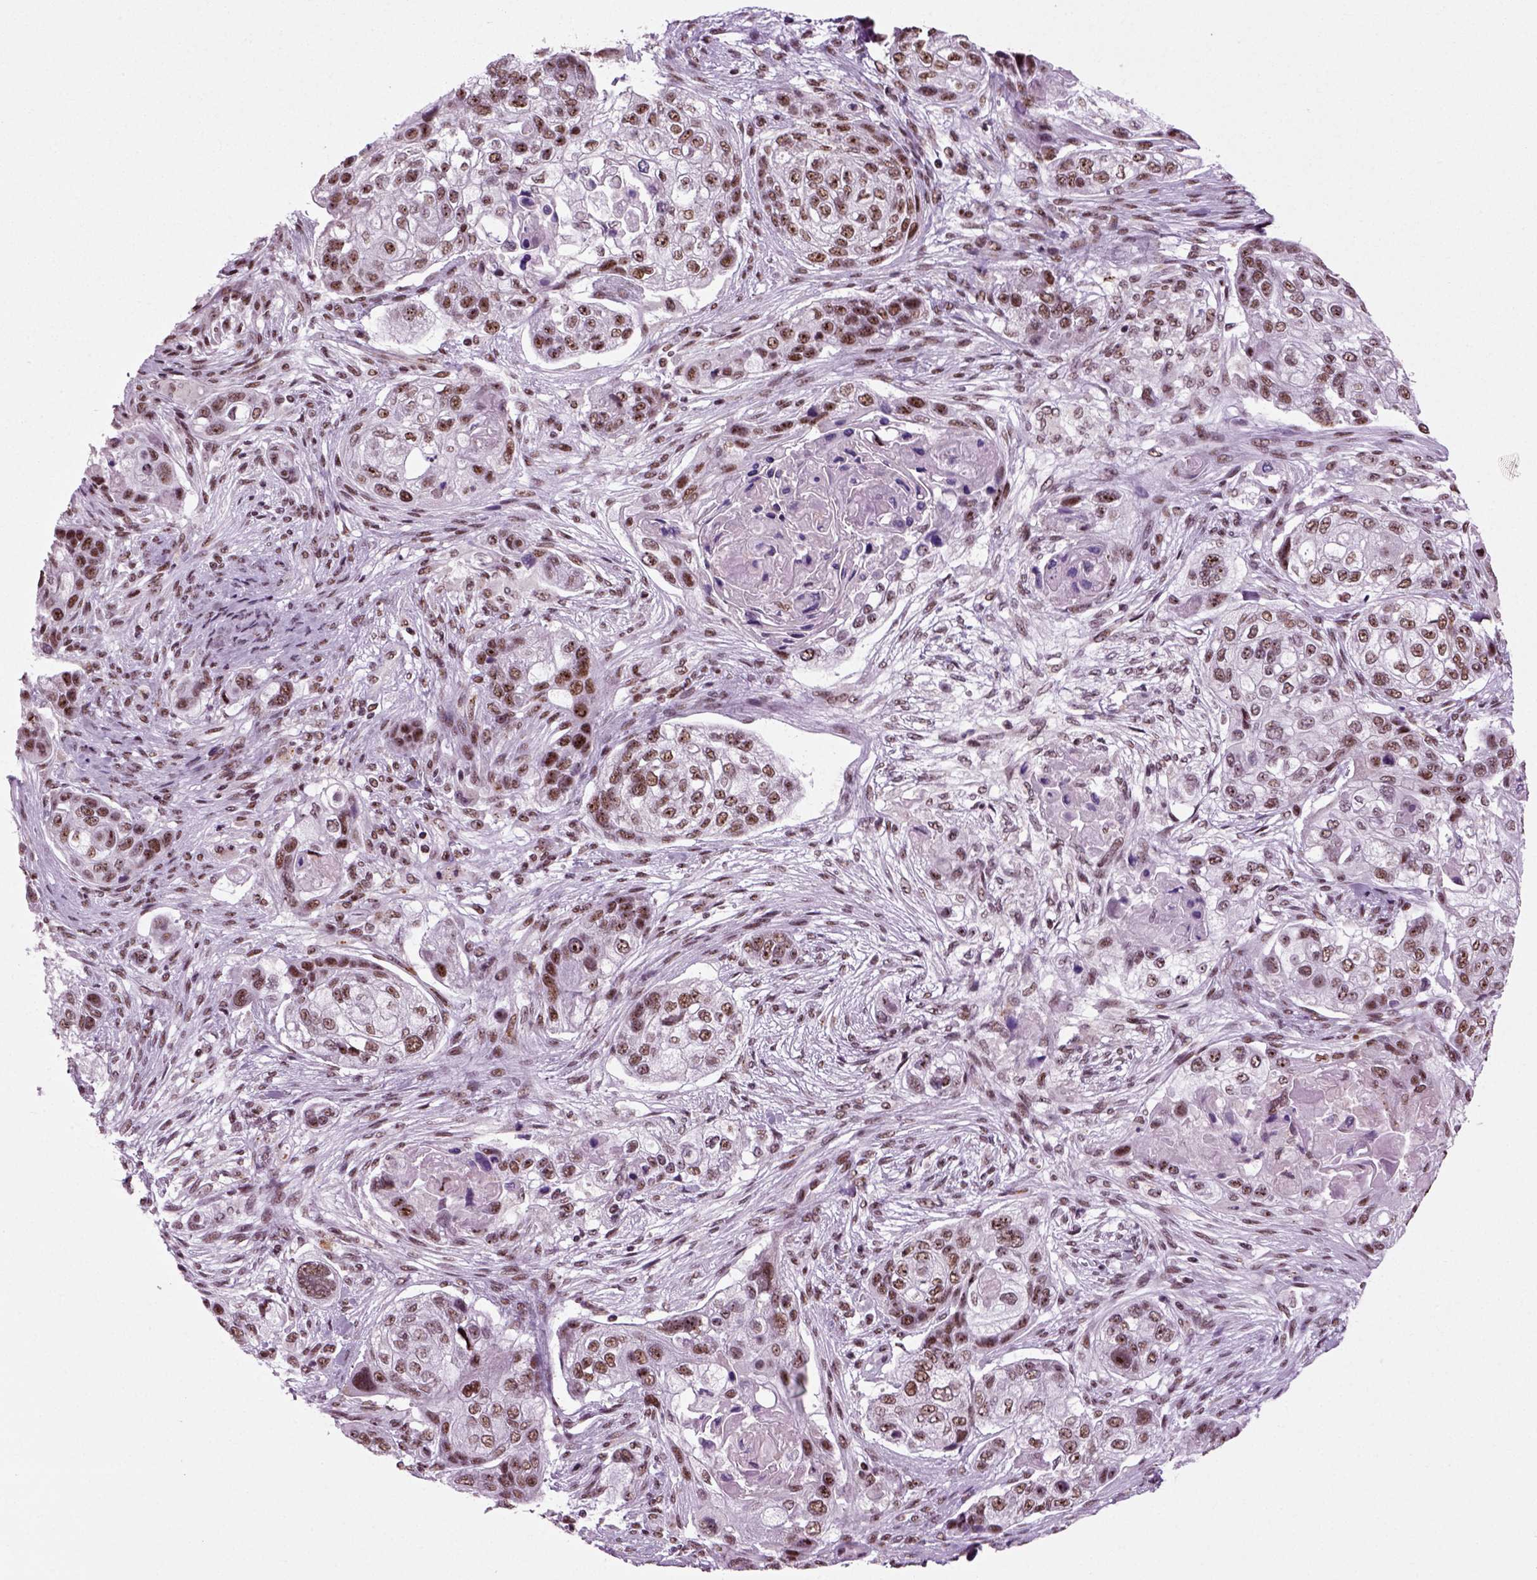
{"staining": {"intensity": "moderate", "quantity": ">75%", "location": "nuclear"}, "tissue": "lung cancer", "cell_type": "Tumor cells", "image_type": "cancer", "snomed": [{"axis": "morphology", "description": "Squamous cell carcinoma, NOS"}, {"axis": "topography", "description": "Lung"}], "caption": "Tumor cells exhibit medium levels of moderate nuclear positivity in about >75% of cells in human lung cancer. Immunohistochemistry stains the protein of interest in brown and the nuclei are stained blue.", "gene": "RCOR3", "patient": {"sex": "male", "age": 69}}